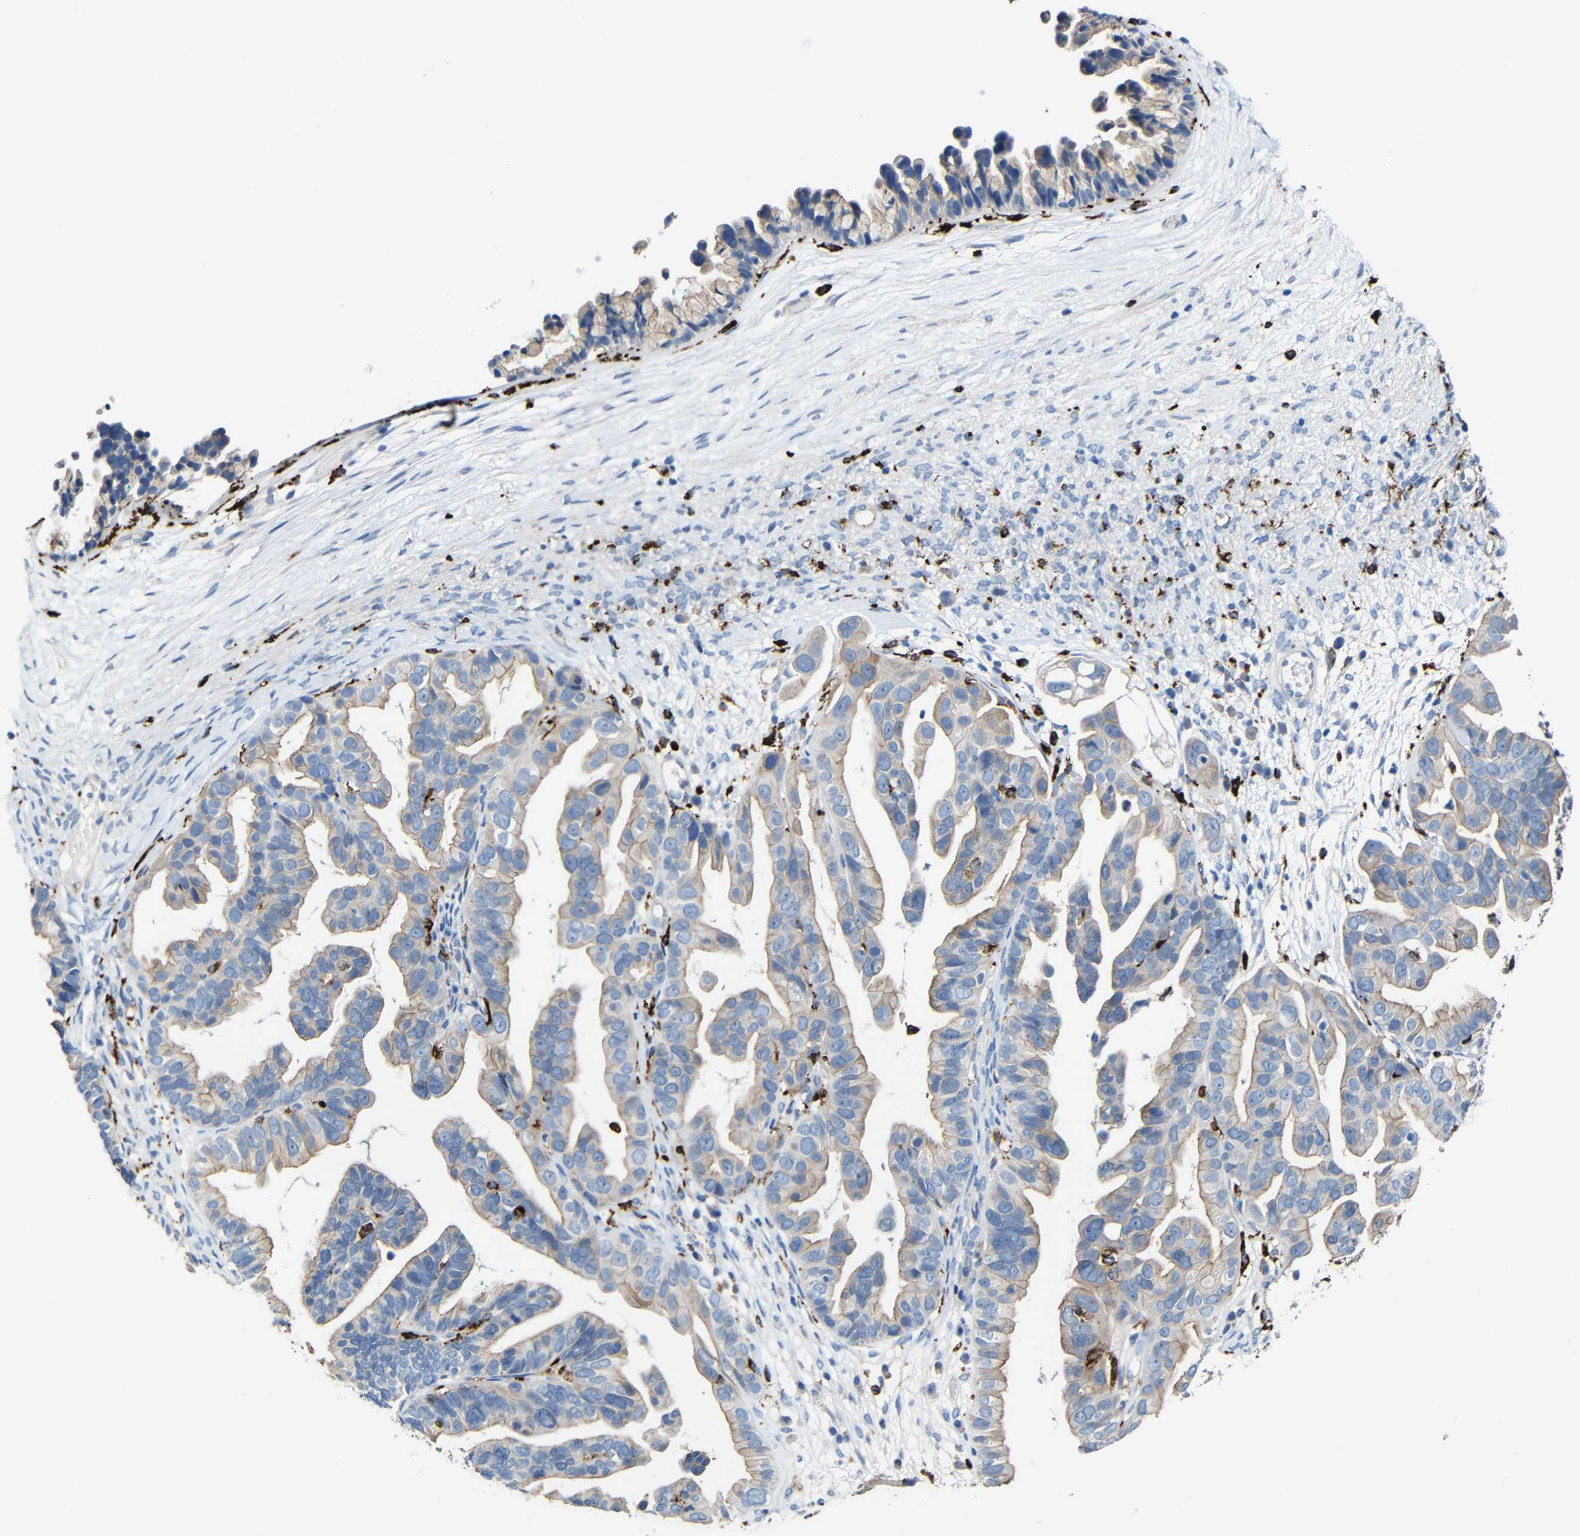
{"staining": {"intensity": "moderate", "quantity": ">75%", "location": "cytoplasmic/membranous"}, "tissue": "ovarian cancer", "cell_type": "Tumor cells", "image_type": "cancer", "snomed": [{"axis": "morphology", "description": "Cystadenocarcinoma, serous, NOS"}, {"axis": "topography", "description": "Ovary"}], "caption": "Brown immunohistochemical staining in ovarian serous cystadenocarcinoma displays moderate cytoplasmic/membranous expression in approximately >75% of tumor cells. The staining was performed using DAB to visualize the protein expression in brown, while the nuclei were stained in blue with hematoxylin (Magnification: 20x).", "gene": "HLA-DMA", "patient": {"sex": "female", "age": 56}}